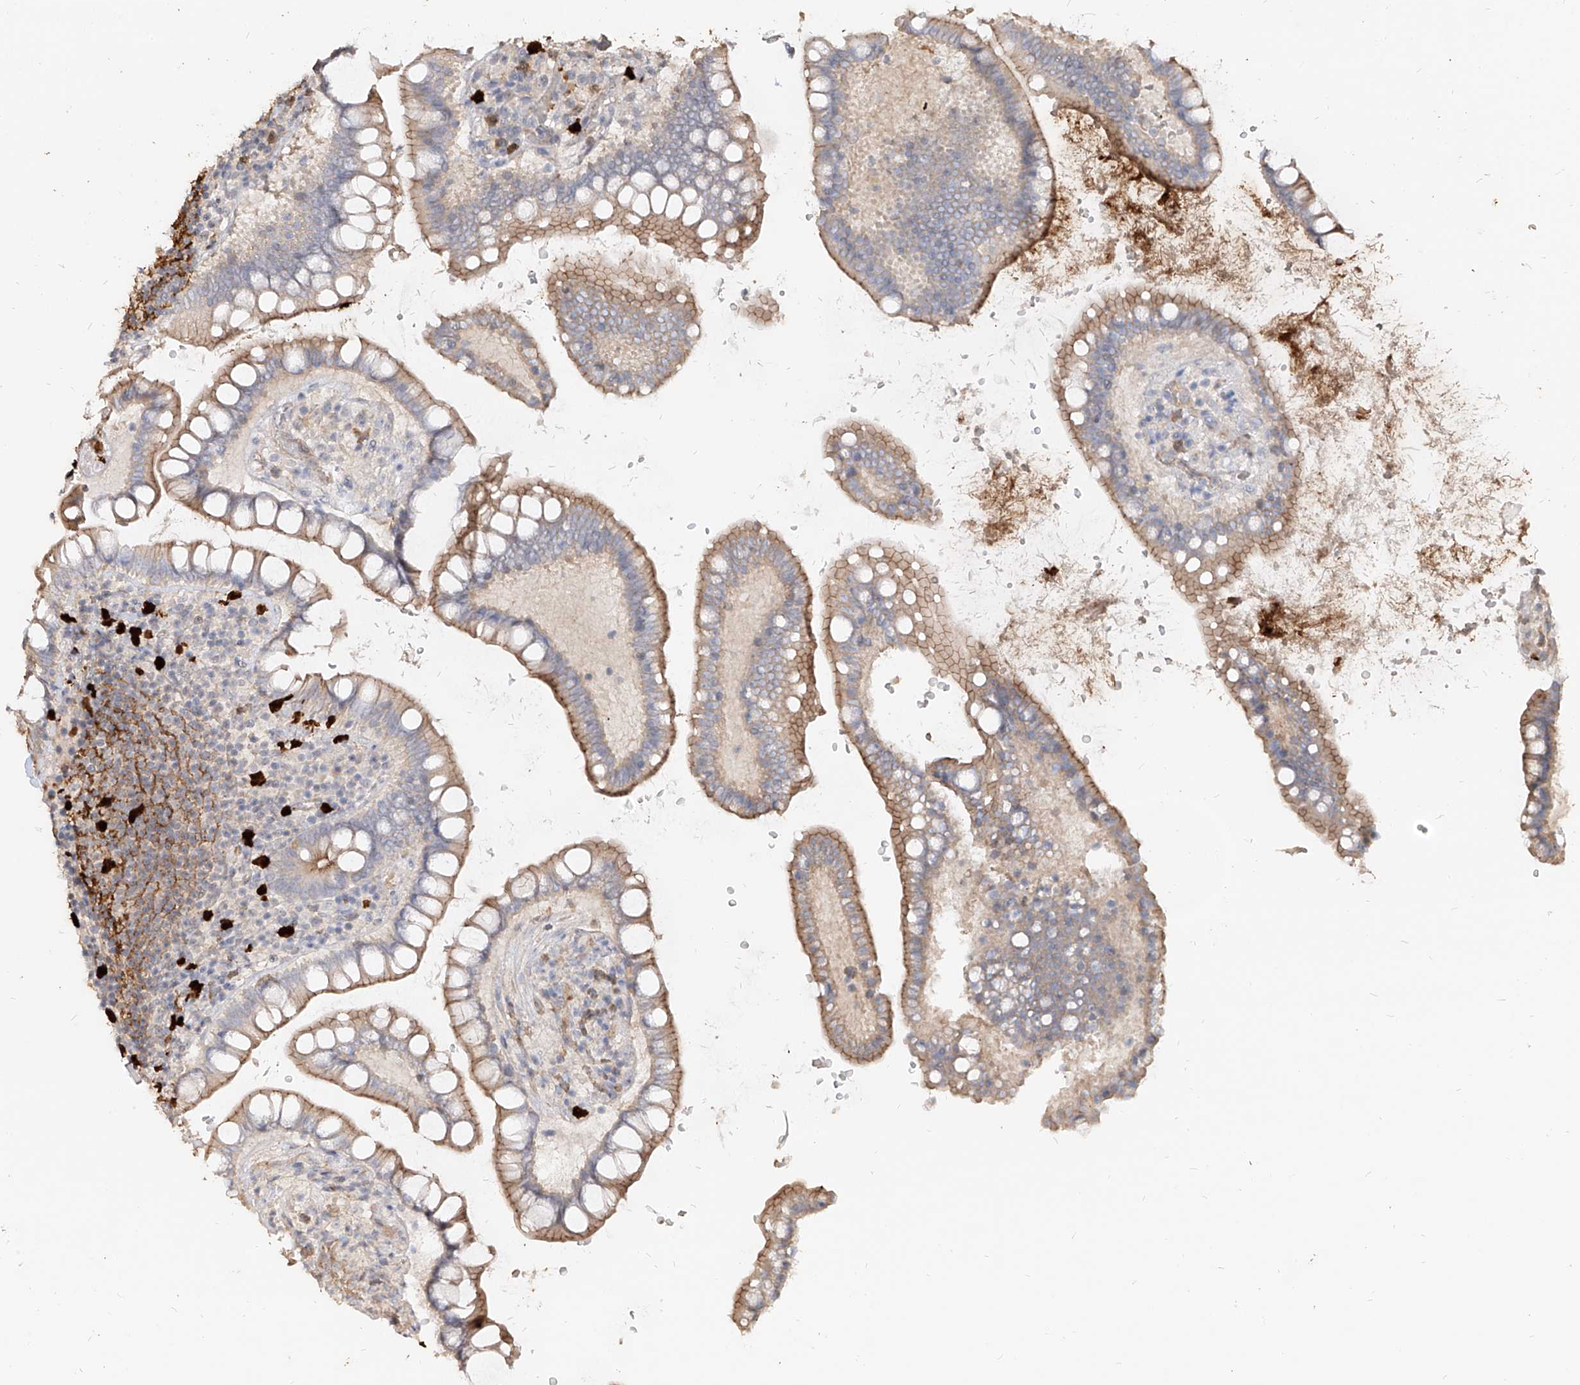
{"staining": {"intensity": "moderate", "quantity": ">75%", "location": "cytoplasmic/membranous"}, "tissue": "small intestine", "cell_type": "Glandular cells", "image_type": "normal", "snomed": [{"axis": "morphology", "description": "Normal tissue, NOS"}, {"axis": "topography", "description": "Small intestine"}], "caption": "Protein positivity by immunohistochemistry reveals moderate cytoplasmic/membranous expression in approximately >75% of glandular cells in benign small intestine. (DAB (3,3'-diaminobenzidine) IHC with brightfield microscopy, high magnification).", "gene": "ZNF227", "patient": {"sex": "female", "age": 84}}